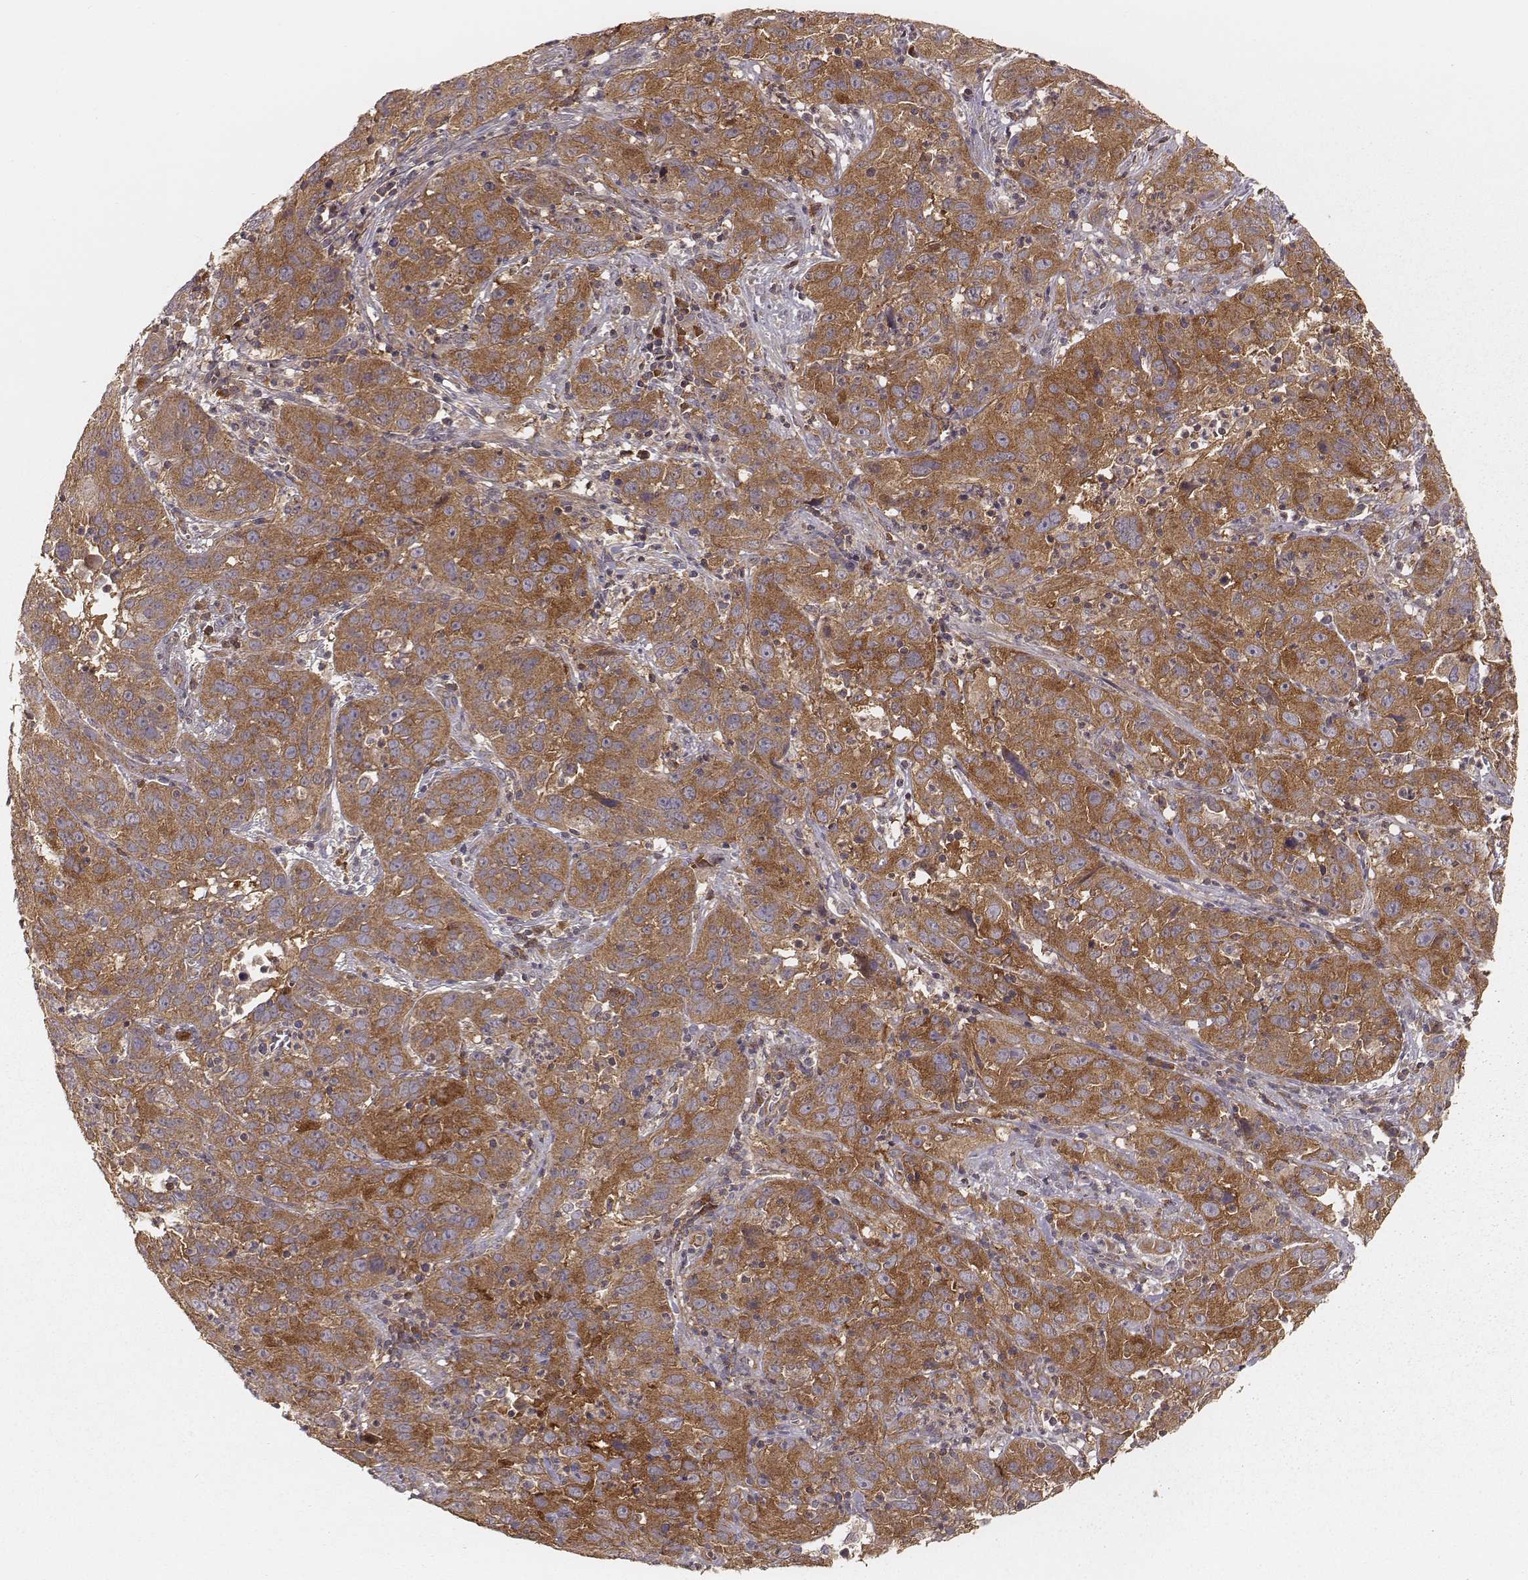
{"staining": {"intensity": "moderate", "quantity": ">75%", "location": "cytoplasmic/membranous"}, "tissue": "cervical cancer", "cell_type": "Tumor cells", "image_type": "cancer", "snomed": [{"axis": "morphology", "description": "Squamous cell carcinoma, NOS"}, {"axis": "topography", "description": "Cervix"}], "caption": "Human cervical cancer stained for a protein (brown) exhibits moderate cytoplasmic/membranous positive staining in approximately >75% of tumor cells.", "gene": "CARS1", "patient": {"sex": "female", "age": 32}}